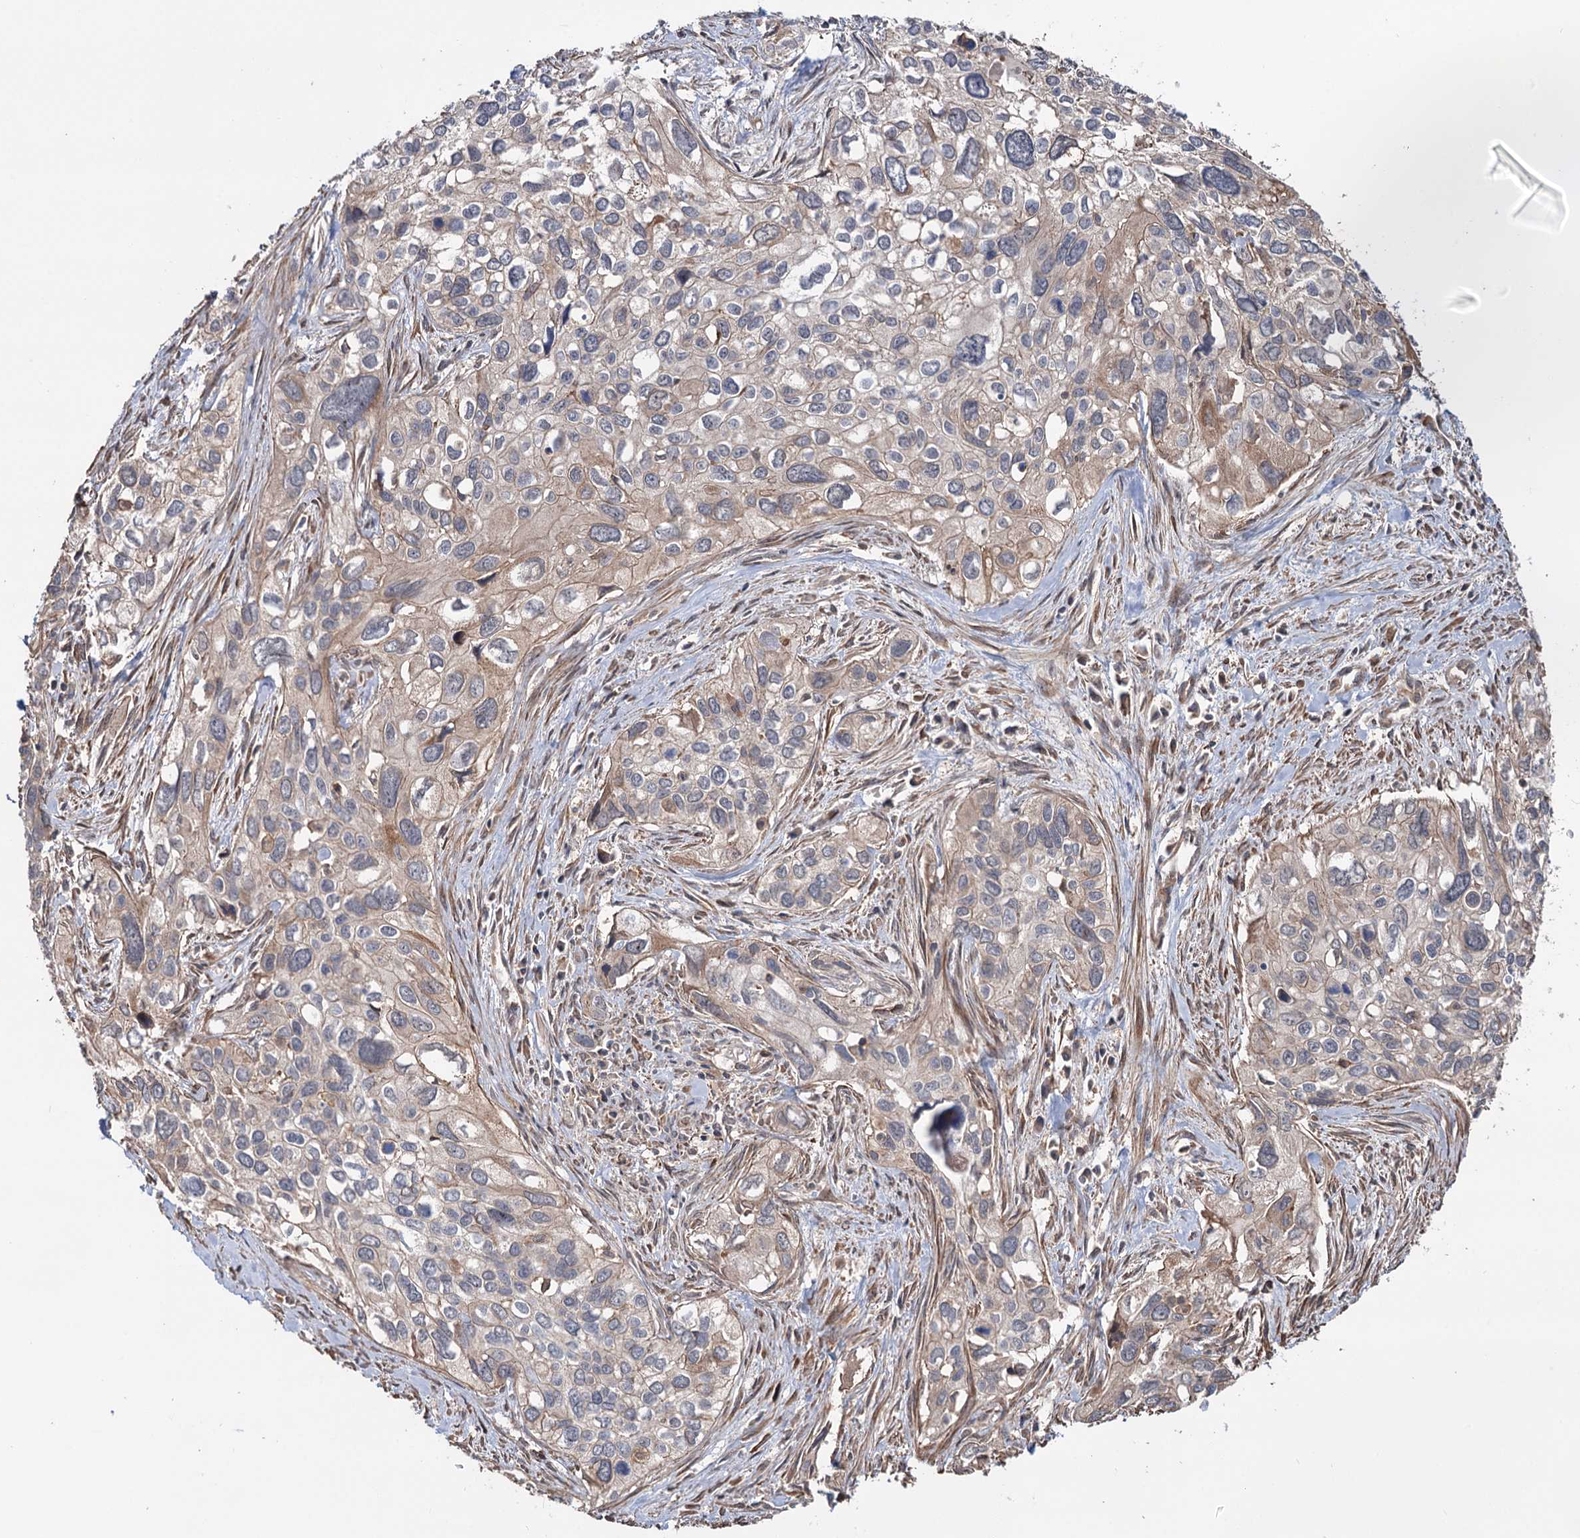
{"staining": {"intensity": "weak", "quantity": "<25%", "location": "cytoplasmic/membranous"}, "tissue": "cervical cancer", "cell_type": "Tumor cells", "image_type": "cancer", "snomed": [{"axis": "morphology", "description": "Squamous cell carcinoma, NOS"}, {"axis": "topography", "description": "Cervix"}], "caption": "The photomicrograph exhibits no significant staining in tumor cells of cervical cancer (squamous cell carcinoma).", "gene": "GRIP1", "patient": {"sex": "female", "age": 55}}